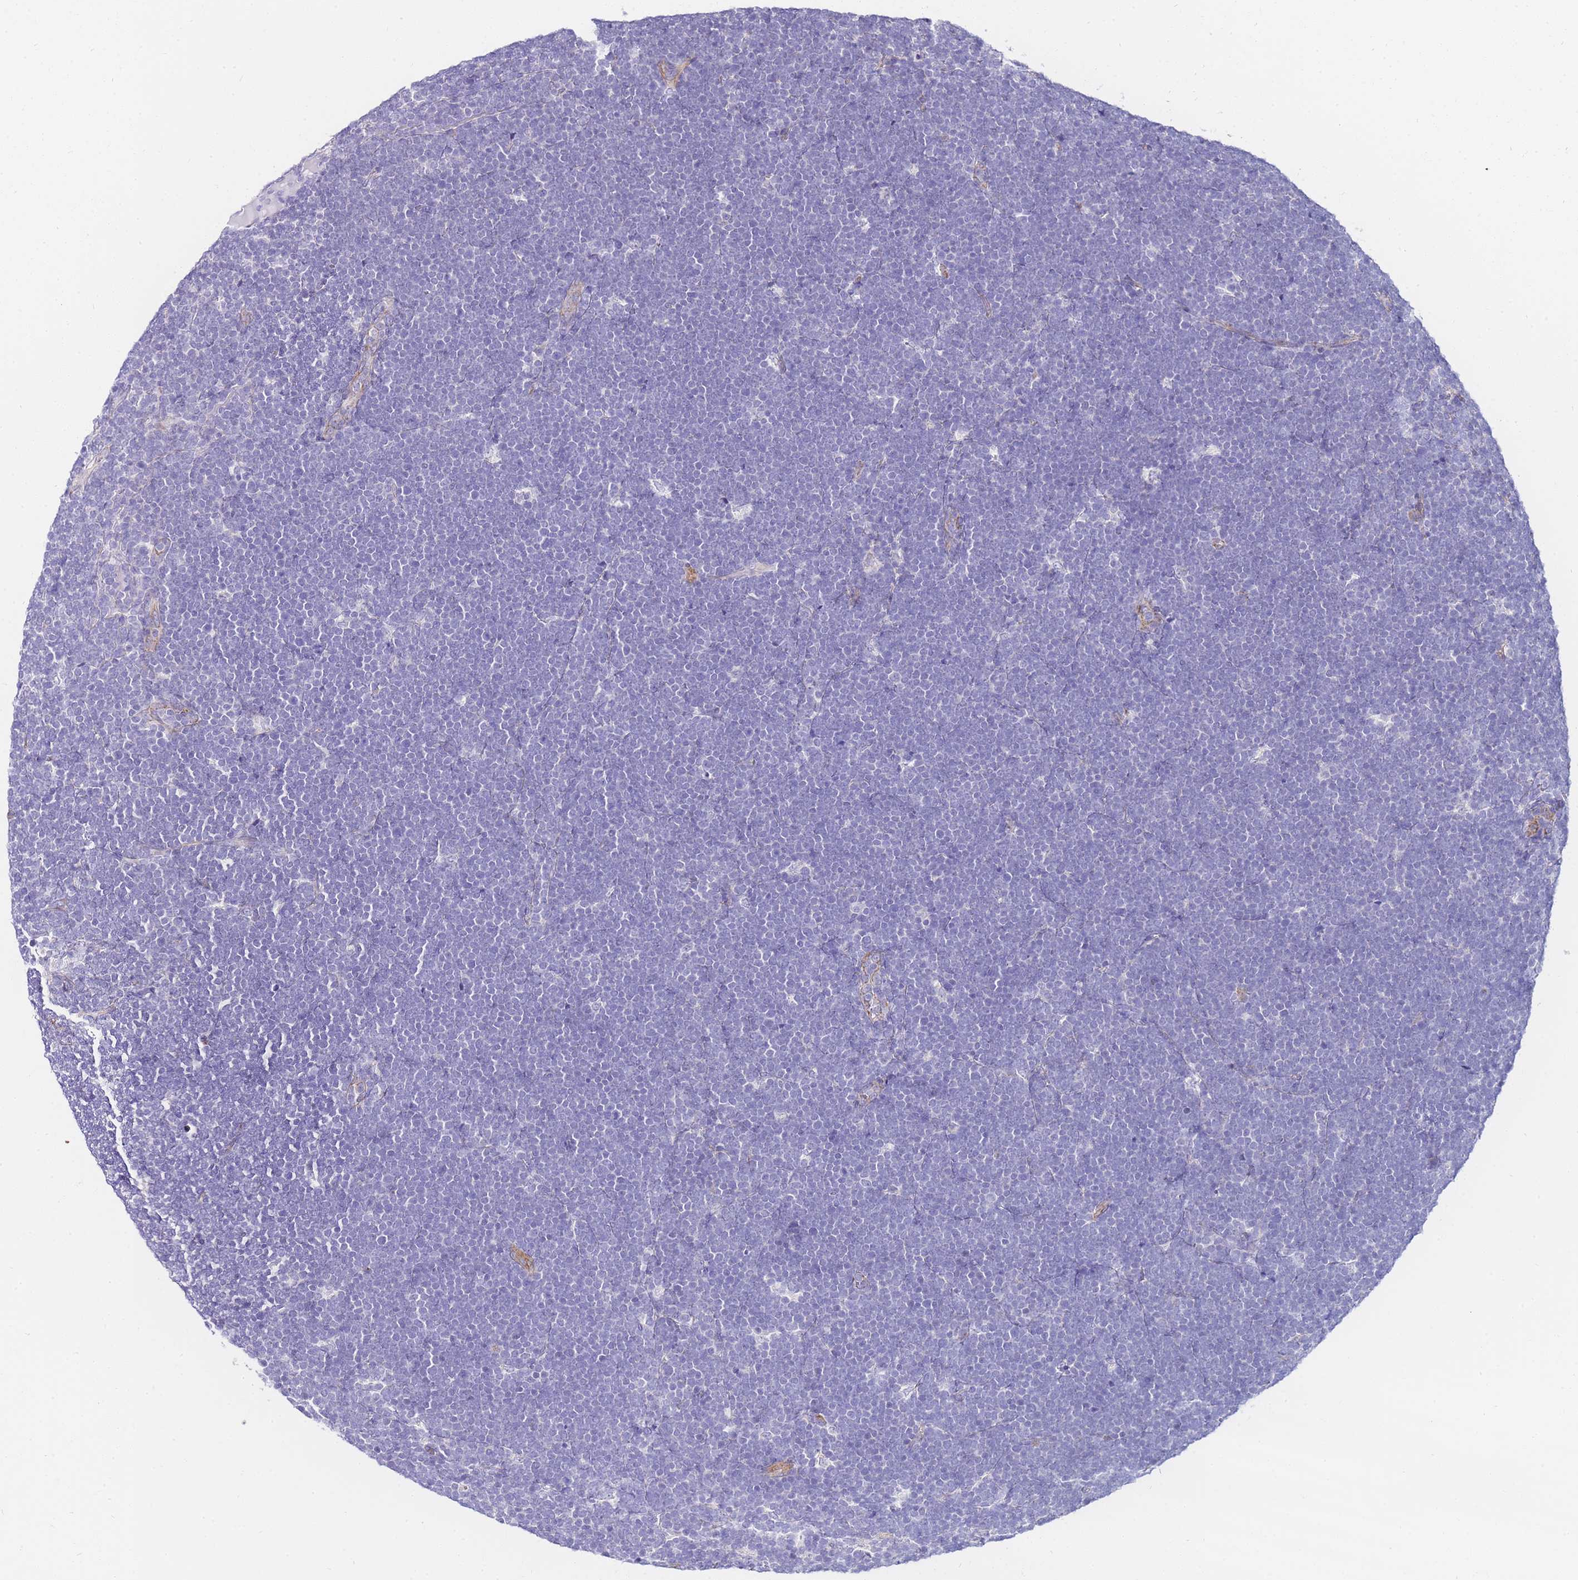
{"staining": {"intensity": "negative", "quantity": "none", "location": "none"}, "tissue": "lymphoma", "cell_type": "Tumor cells", "image_type": "cancer", "snomed": [{"axis": "morphology", "description": "Malignant lymphoma, non-Hodgkin's type, High grade"}, {"axis": "topography", "description": "Lymph node"}], "caption": "Histopathology image shows no protein expression in tumor cells of high-grade malignant lymphoma, non-Hodgkin's type tissue. (DAB (3,3'-diaminobenzidine) immunohistochemistry (IHC), high magnification).", "gene": "PDCD7", "patient": {"sex": "male", "age": 13}}